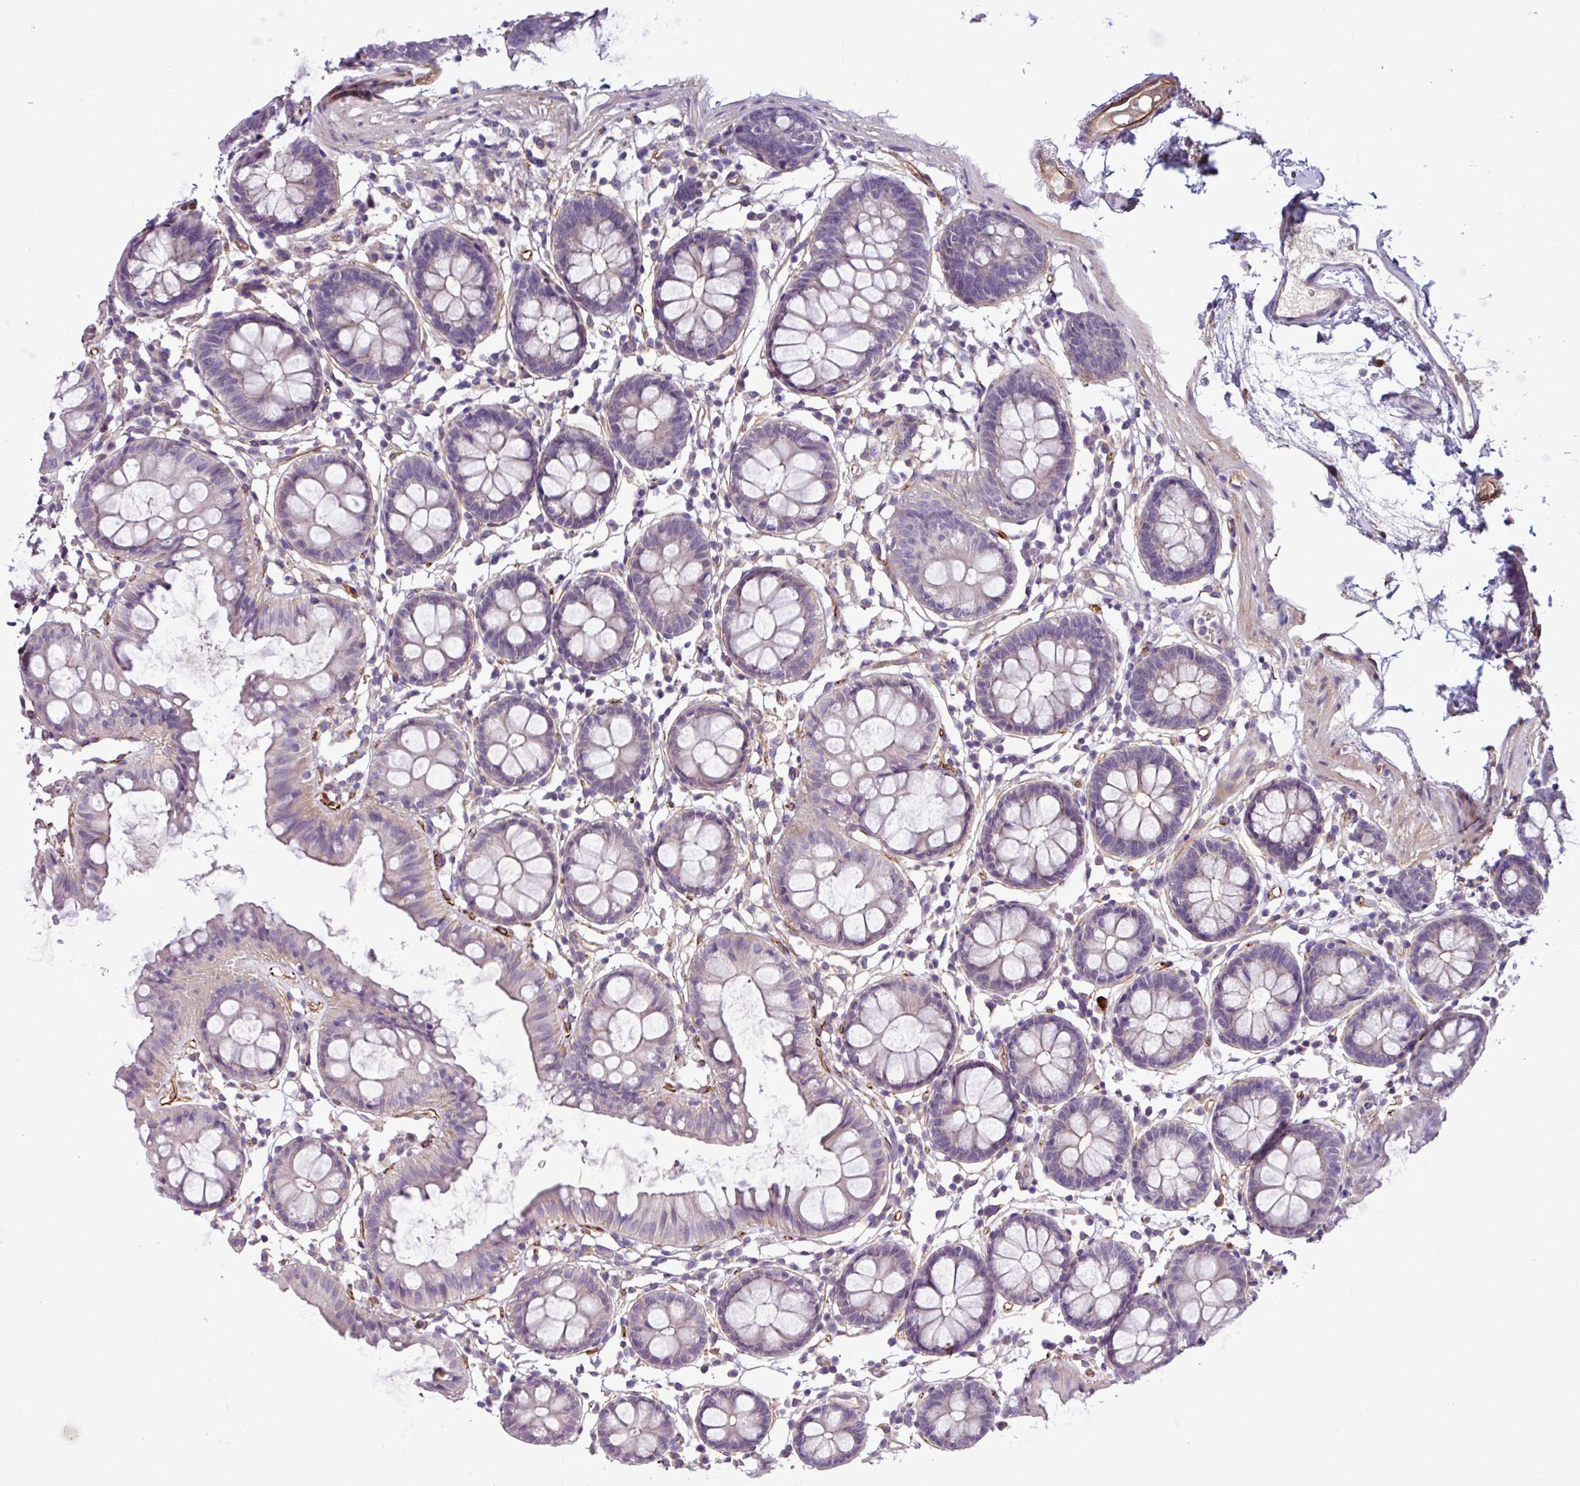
{"staining": {"intensity": "strong", "quantity": ">75%", "location": "cytoplasmic/membranous"}, "tissue": "colon", "cell_type": "Endothelial cells", "image_type": "normal", "snomed": [{"axis": "morphology", "description": "Normal tissue, NOS"}, {"axis": "topography", "description": "Colon"}], "caption": "IHC (DAB) staining of normal colon demonstrates strong cytoplasmic/membranous protein expression in about >75% of endothelial cells.", "gene": "PARD6A", "patient": {"sex": "female", "age": 84}}